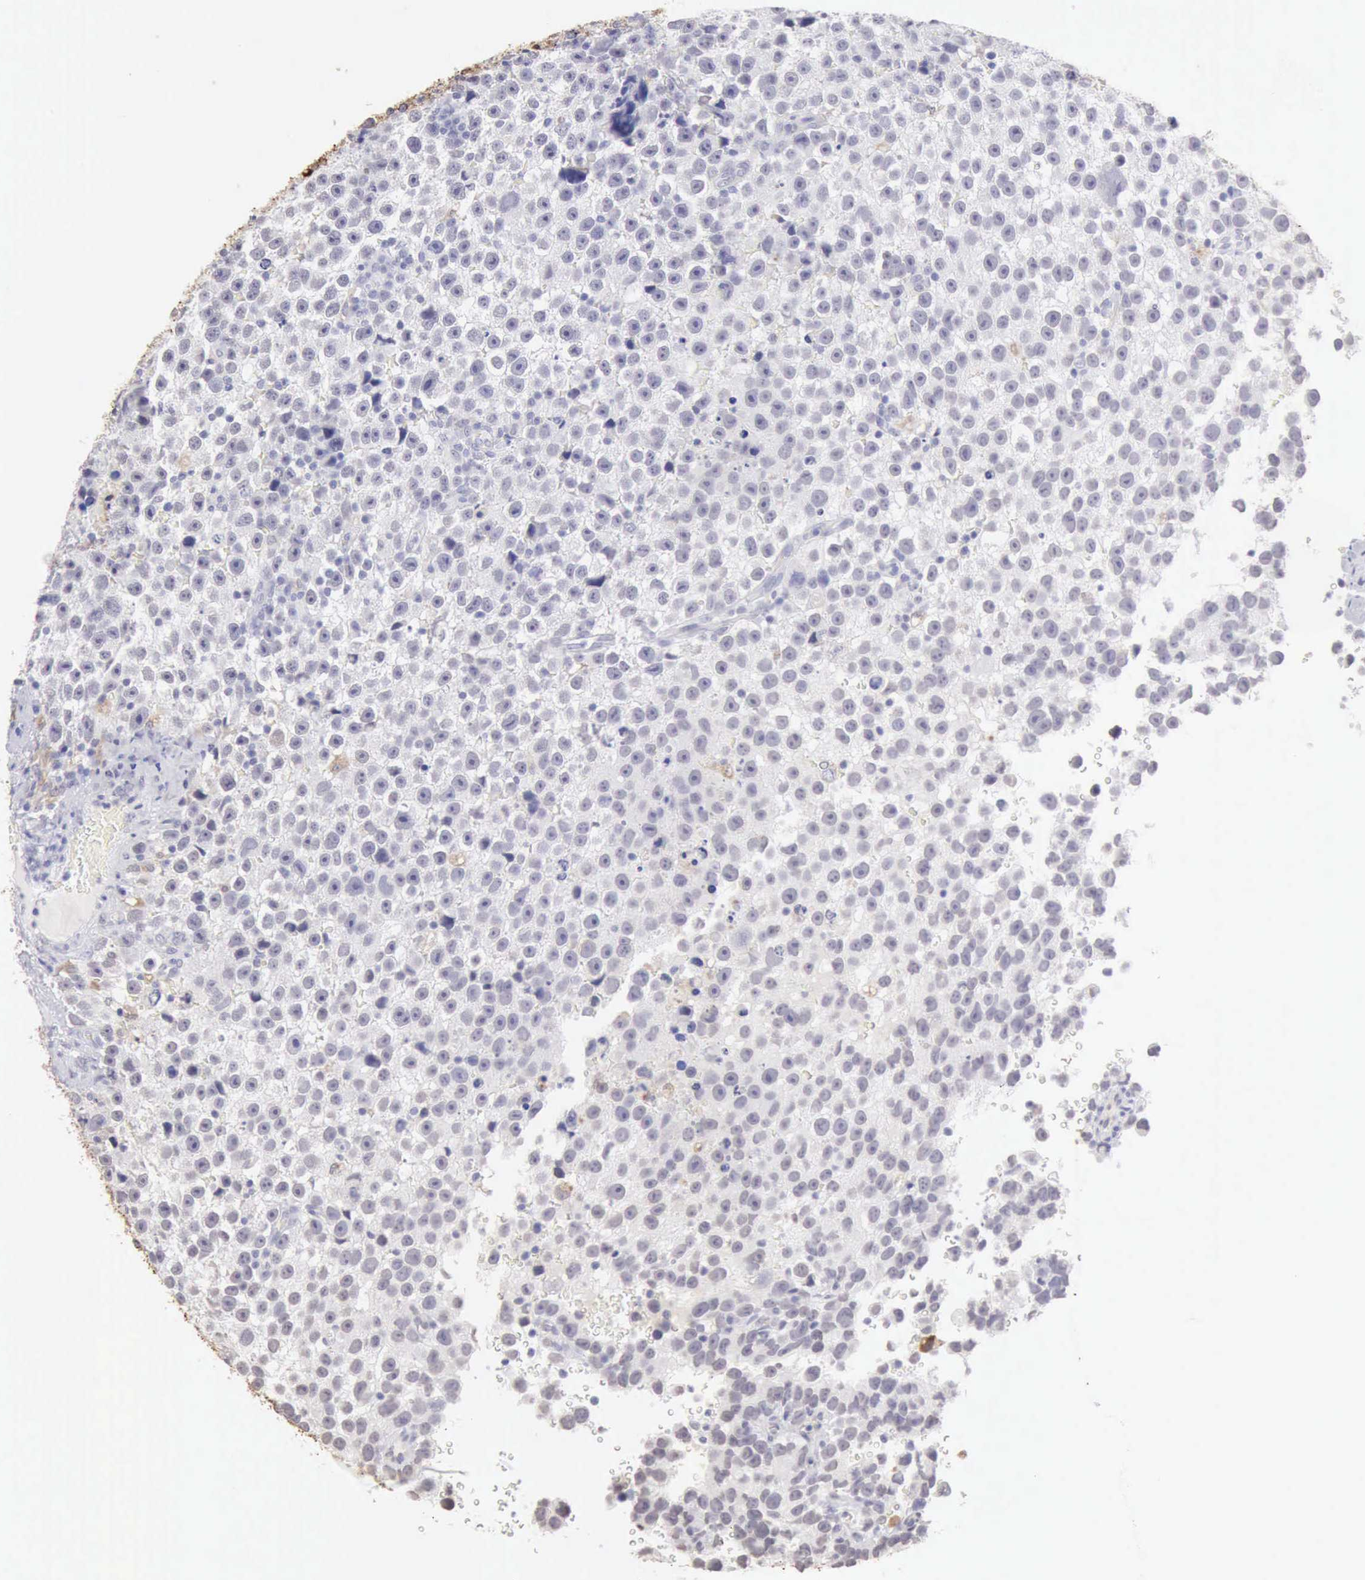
{"staining": {"intensity": "negative", "quantity": "none", "location": "none"}, "tissue": "testis cancer", "cell_type": "Tumor cells", "image_type": "cancer", "snomed": [{"axis": "morphology", "description": "Seminoma, NOS"}, {"axis": "topography", "description": "Testis"}], "caption": "Immunohistochemistry (IHC) of human testis seminoma exhibits no positivity in tumor cells.", "gene": "RNASE1", "patient": {"sex": "male", "age": 33}}